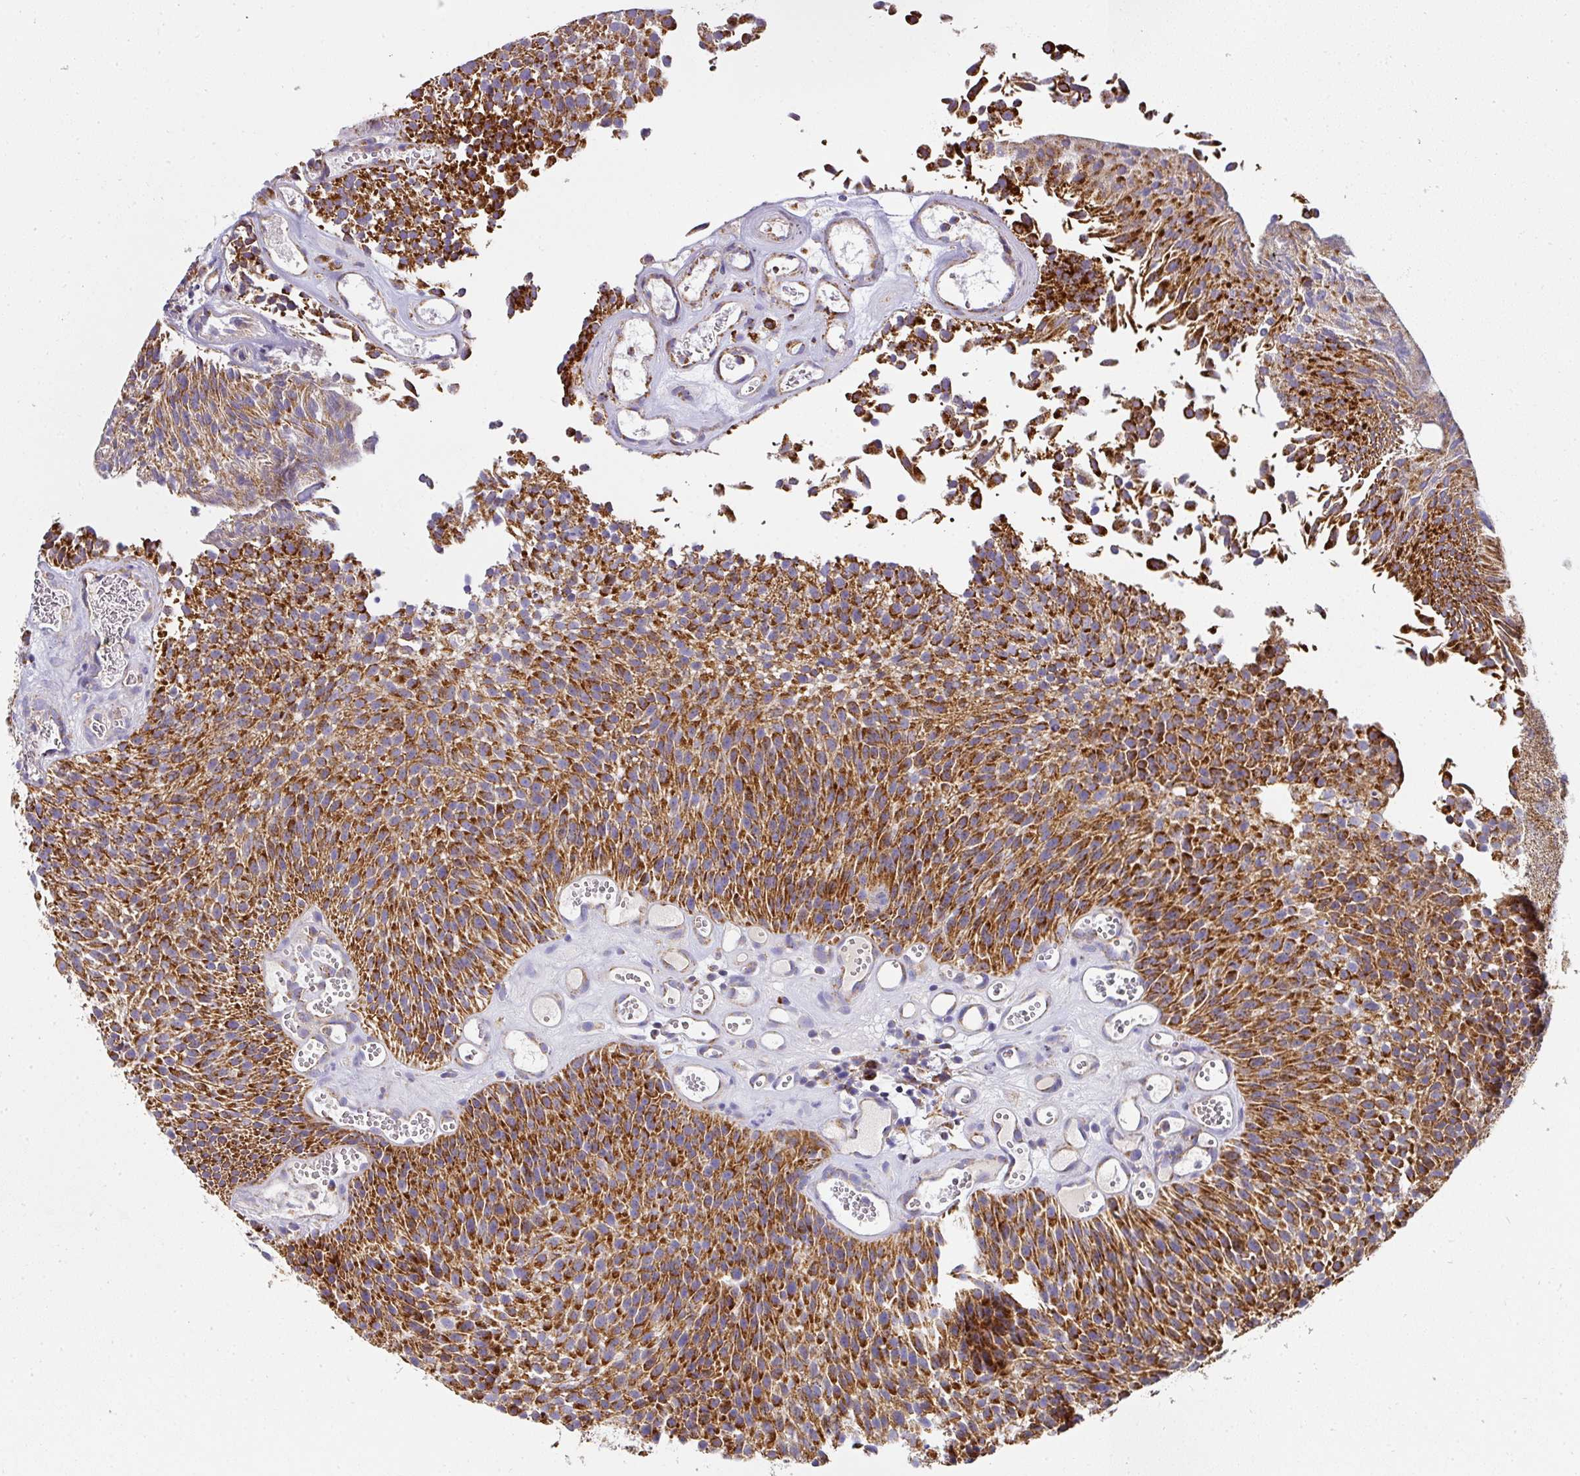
{"staining": {"intensity": "strong", "quantity": ">75%", "location": "cytoplasmic/membranous"}, "tissue": "urothelial cancer", "cell_type": "Tumor cells", "image_type": "cancer", "snomed": [{"axis": "morphology", "description": "Urothelial carcinoma, Low grade"}, {"axis": "topography", "description": "Urinary bladder"}], "caption": "Immunohistochemistry (IHC) staining of low-grade urothelial carcinoma, which displays high levels of strong cytoplasmic/membranous positivity in approximately >75% of tumor cells indicating strong cytoplasmic/membranous protein staining. The staining was performed using DAB (3,3'-diaminobenzidine) (brown) for protein detection and nuclei were counterstained in hematoxylin (blue).", "gene": "UQCRFS1", "patient": {"sex": "female", "age": 79}}